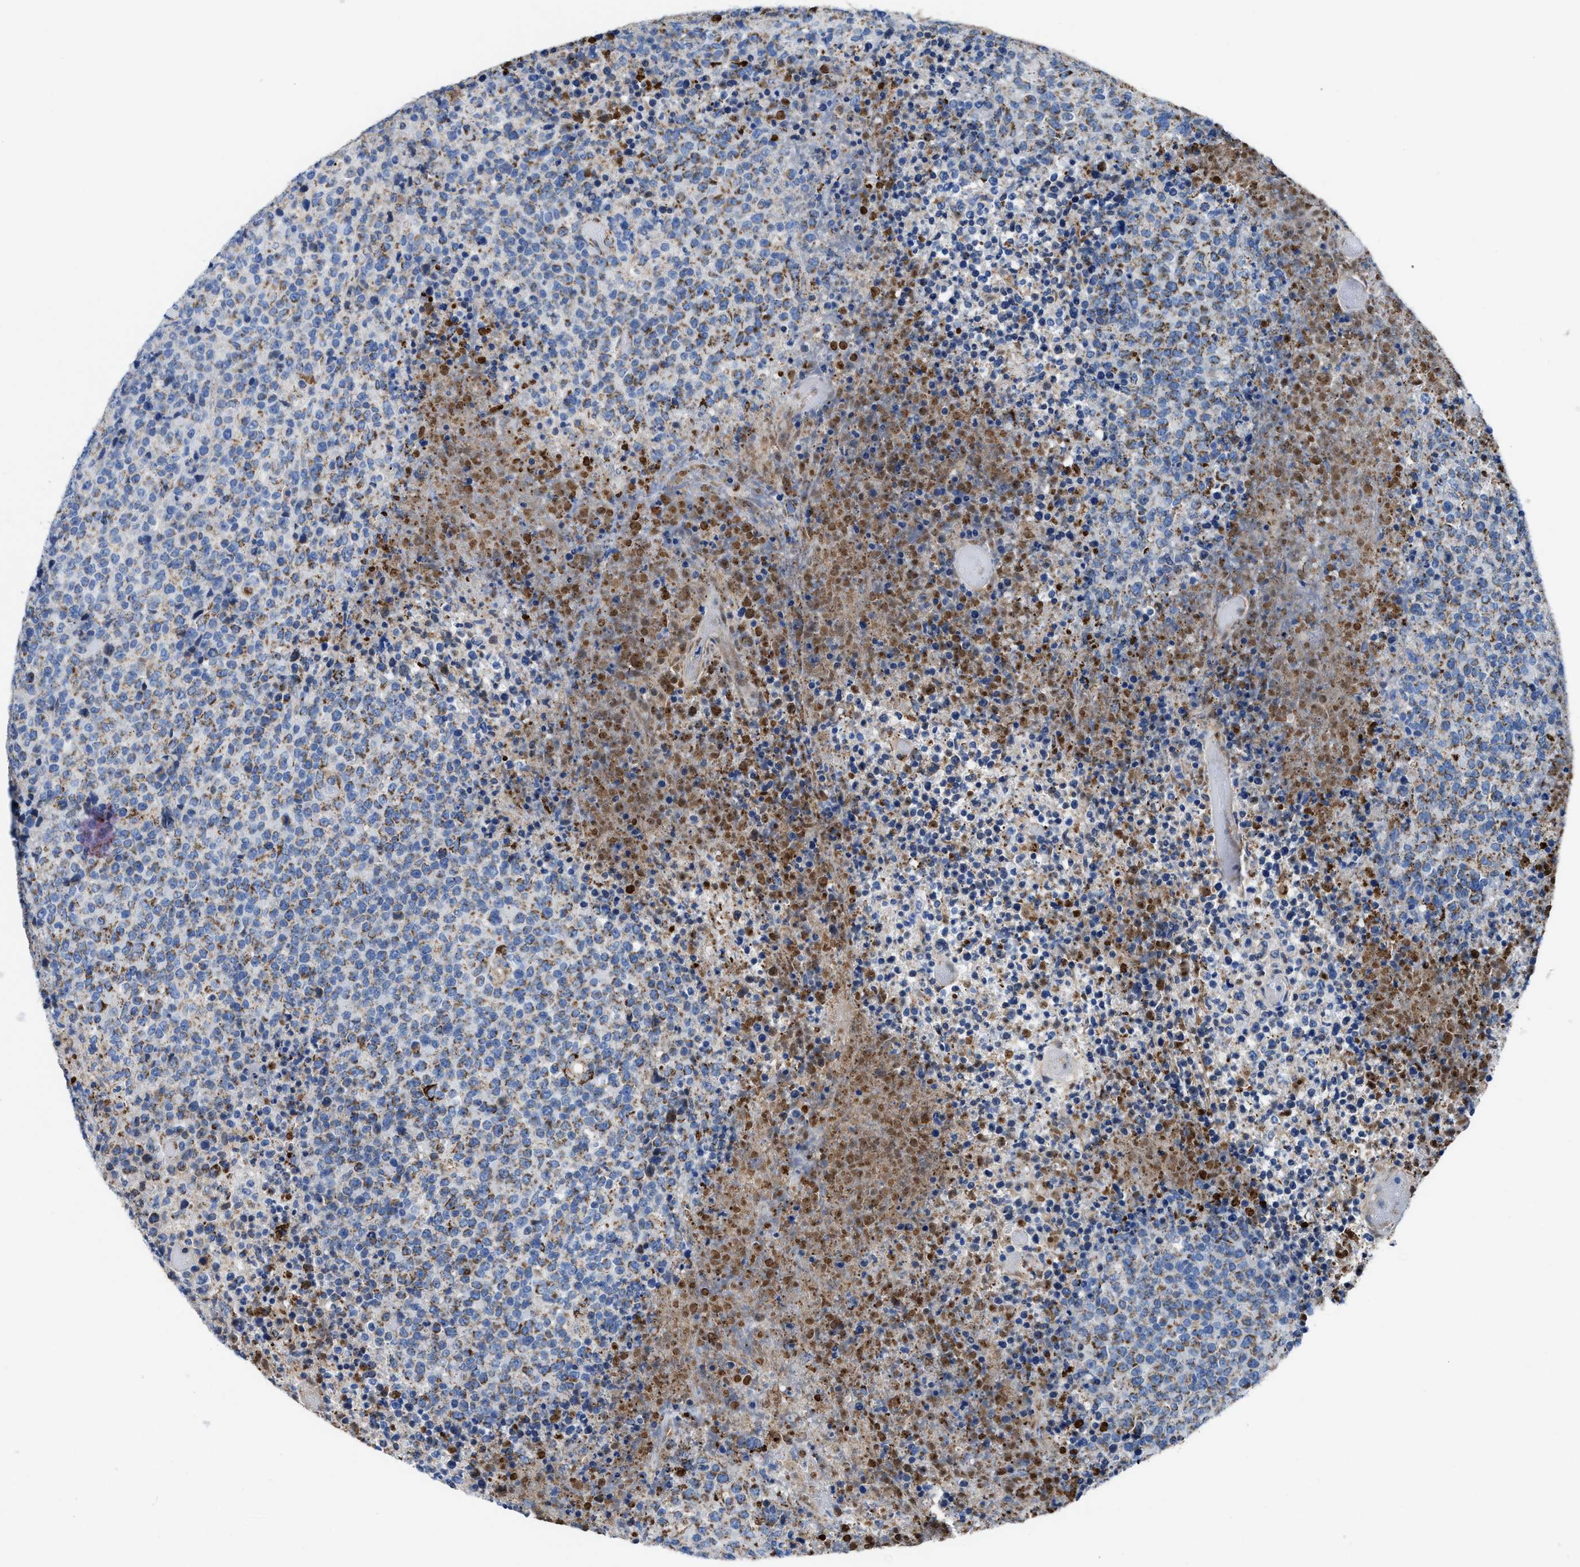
{"staining": {"intensity": "moderate", "quantity": ">75%", "location": "cytoplasmic/membranous"}, "tissue": "lymphoma", "cell_type": "Tumor cells", "image_type": "cancer", "snomed": [{"axis": "morphology", "description": "Malignant lymphoma, non-Hodgkin's type, High grade"}, {"axis": "topography", "description": "Lymph node"}], "caption": "The histopathology image shows a brown stain indicating the presence of a protein in the cytoplasmic/membranous of tumor cells in lymphoma. The staining was performed using DAB, with brown indicating positive protein expression. Nuclei are stained blue with hematoxylin.", "gene": "ALDH1B1", "patient": {"sex": "male", "age": 13}}